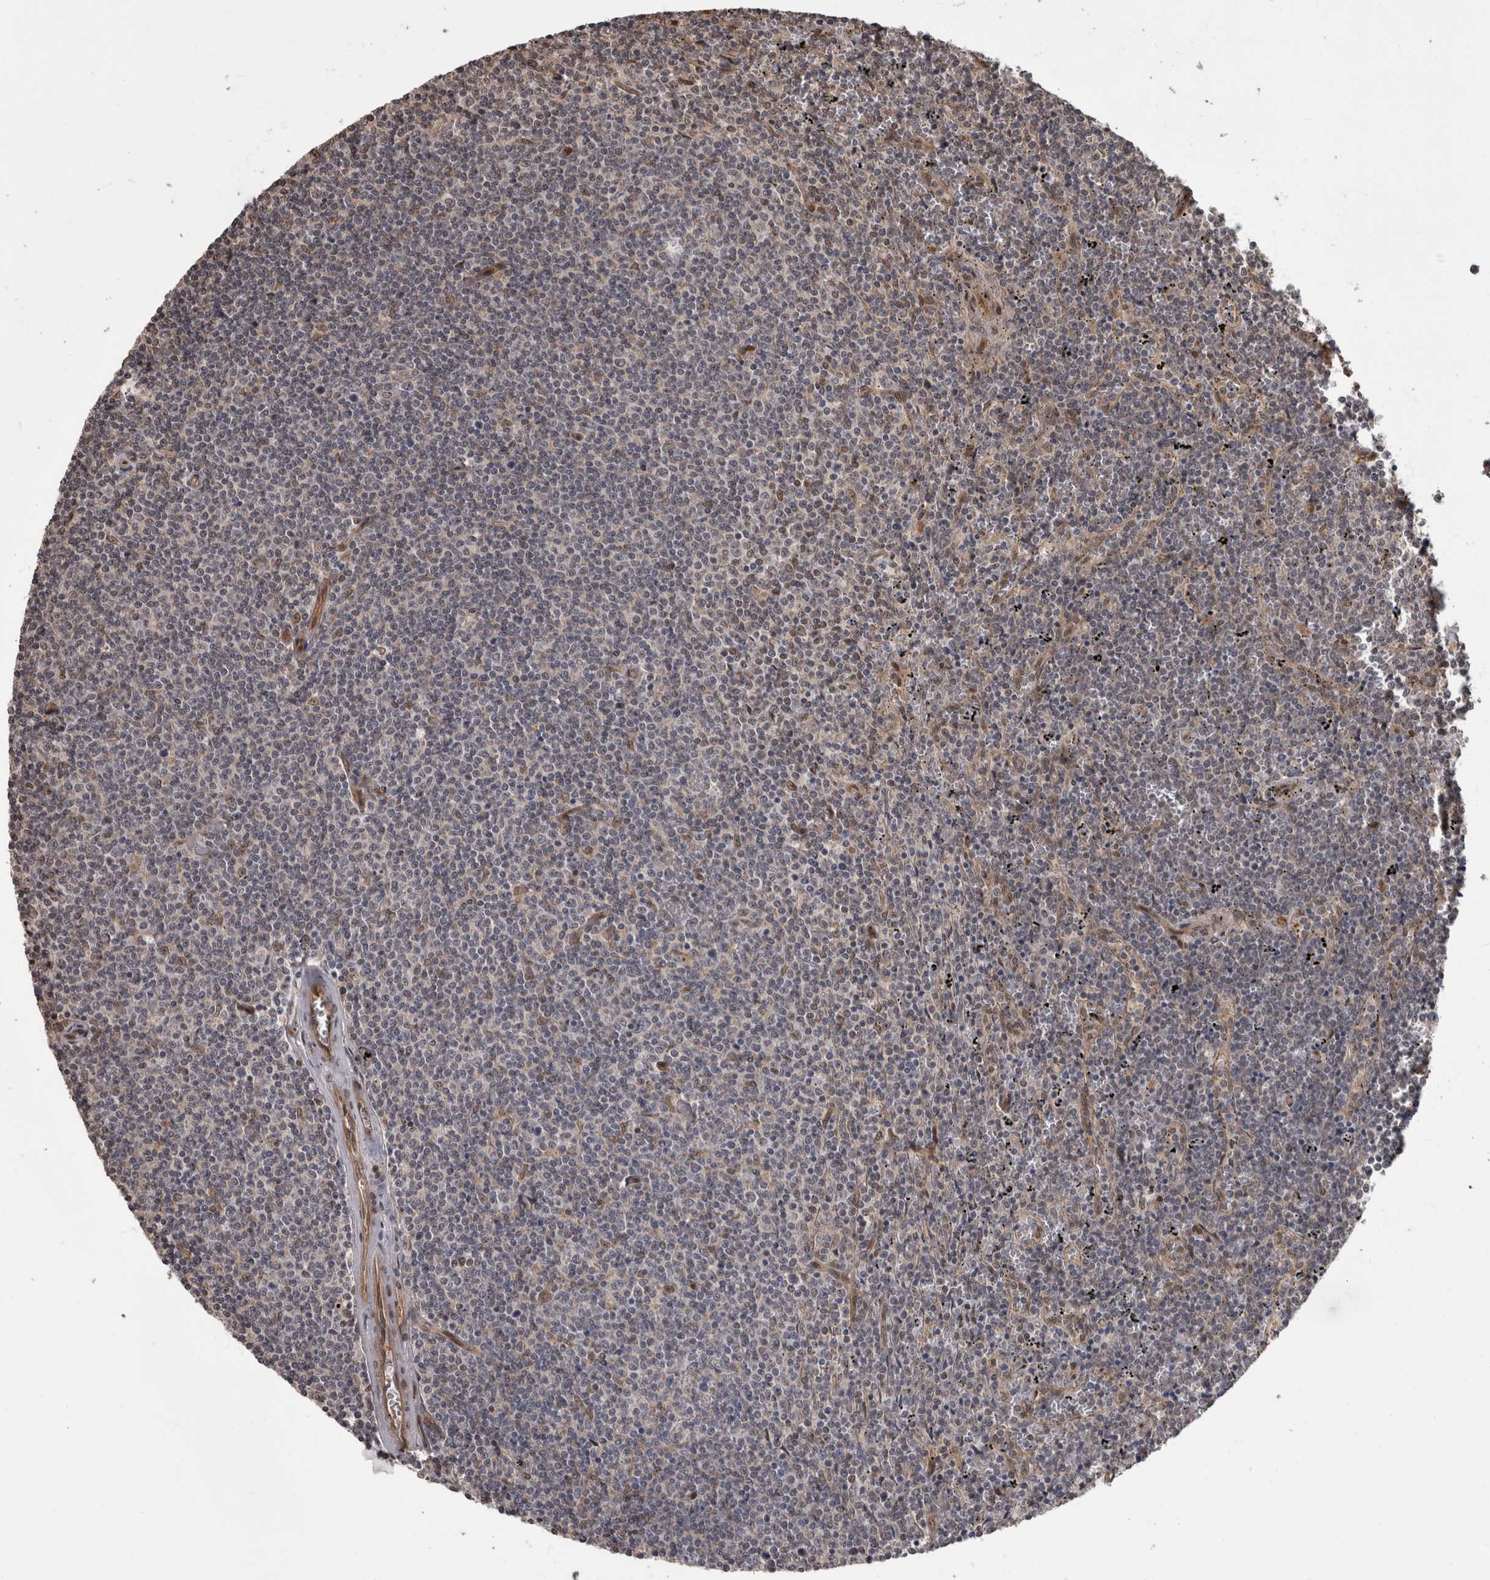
{"staining": {"intensity": "negative", "quantity": "none", "location": "none"}, "tissue": "lymphoma", "cell_type": "Tumor cells", "image_type": "cancer", "snomed": [{"axis": "morphology", "description": "Malignant lymphoma, non-Hodgkin's type, Low grade"}, {"axis": "topography", "description": "Spleen"}], "caption": "A high-resolution photomicrograph shows immunohistochemistry staining of lymphoma, which displays no significant staining in tumor cells.", "gene": "AKT3", "patient": {"sex": "female", "age": 50}}